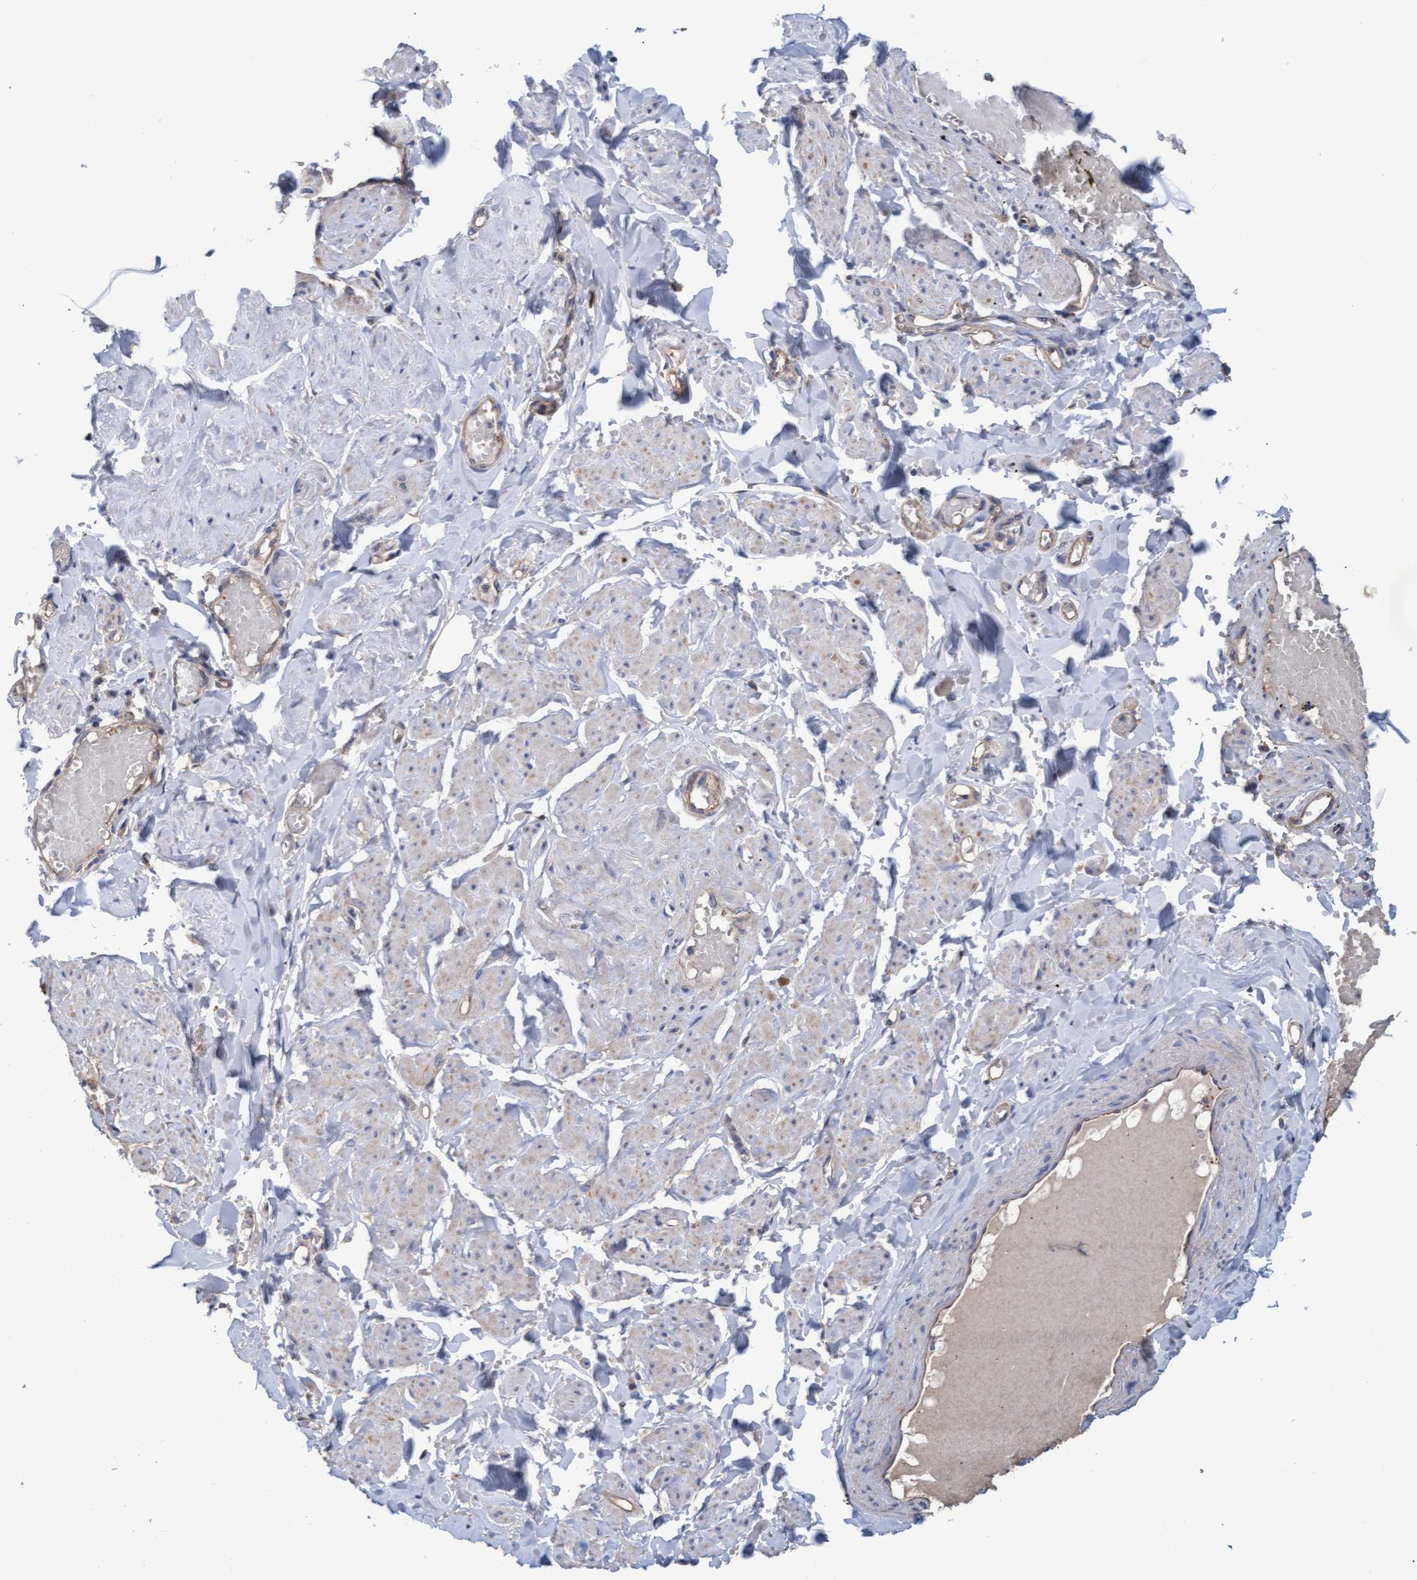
{"staining": {"intensity": "weak", "quantity": ">75%", "location": "cytoplasmic/membranous"}, "tissue": "soft tissue", "cell_type": "Fibroblasts", "image_type": "normal", "snomed": [{"axis": "morphology", "description": "Adenocarcinoma, NOS"}, {"axis": "topography", "description": "Colon"}], "caption": "Approximately >75% of fibroblasts in benign human soft tissue reveal weak cytoplasmic/membranous protein expression as visualized by brown immunohistochemical staining.", "gene": "MRPL38", "patient": {"sex": "female", "age": 85}}